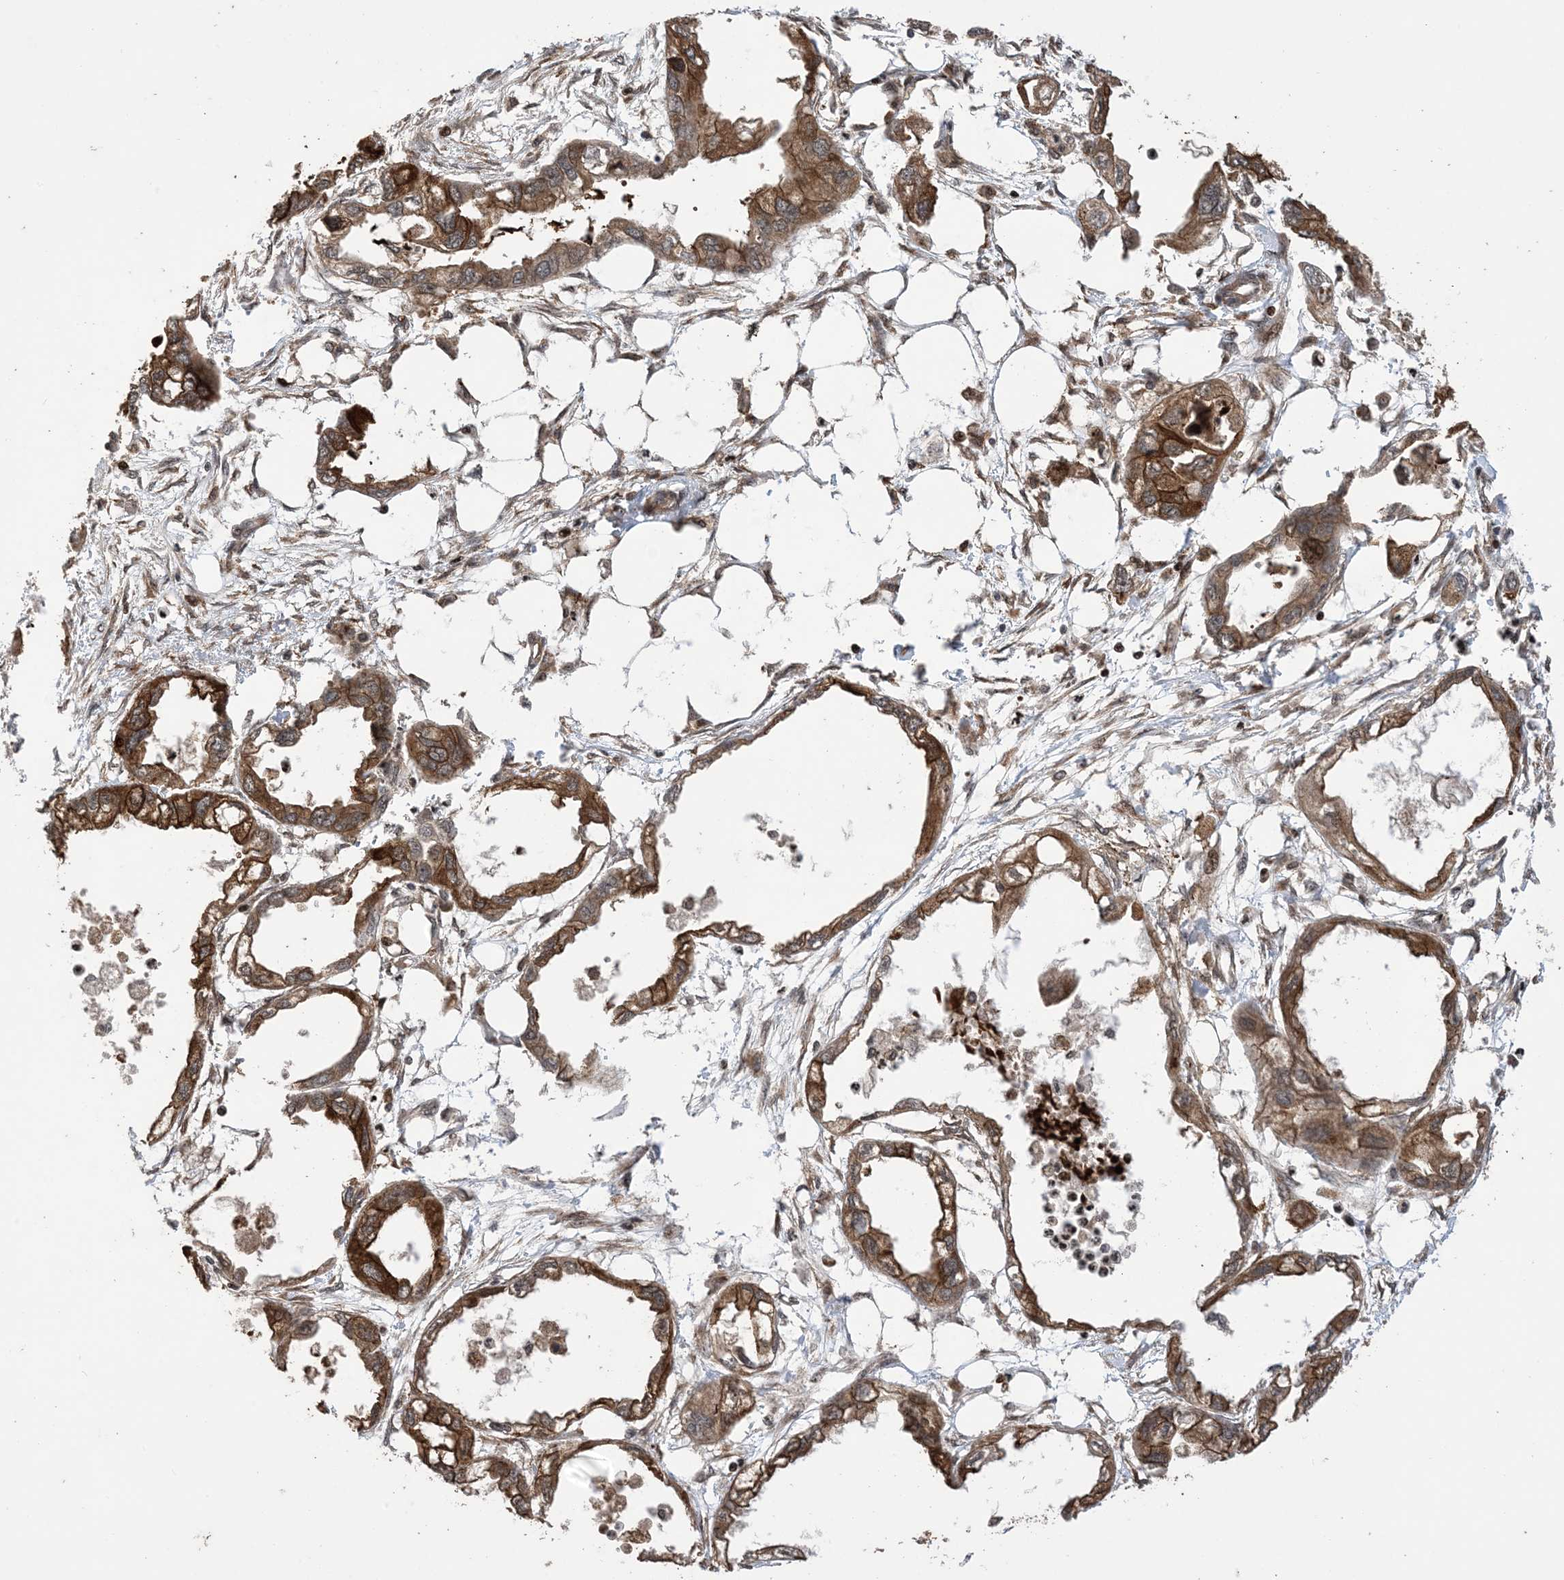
{"staining": {"intensity": "moderate", "quantity": ">75%", "location": "cytoplasmic/membranous"}, "tissue": "endometrial cancer", "cell_type": "Tumor cells", "image_type": "cancer", "snomed": [{"axis": "morphology", "description": "Adenocarcinoma, NOS"}, {"axis": "morphology", "description": "Adenocarcinoma, metastatic, NOS"}, {"axis": "topography", "description": "Adipose tissue"}, {"axis": "topography", "description": "Endometrium"}], "caption": "Brown immunohistochemical staining in human endometrial cancer (metastatic adenocarcinoma) exhibits moderate cytoplasmic/membranous expression in approximately >75% of tumor cells. (DAB (3,3'-diaminobenzidine) = brown stain, brightfield microscopy at high magnification).", "gene": "ZNF511", "patient": {"sex": "female", "age": 67}}